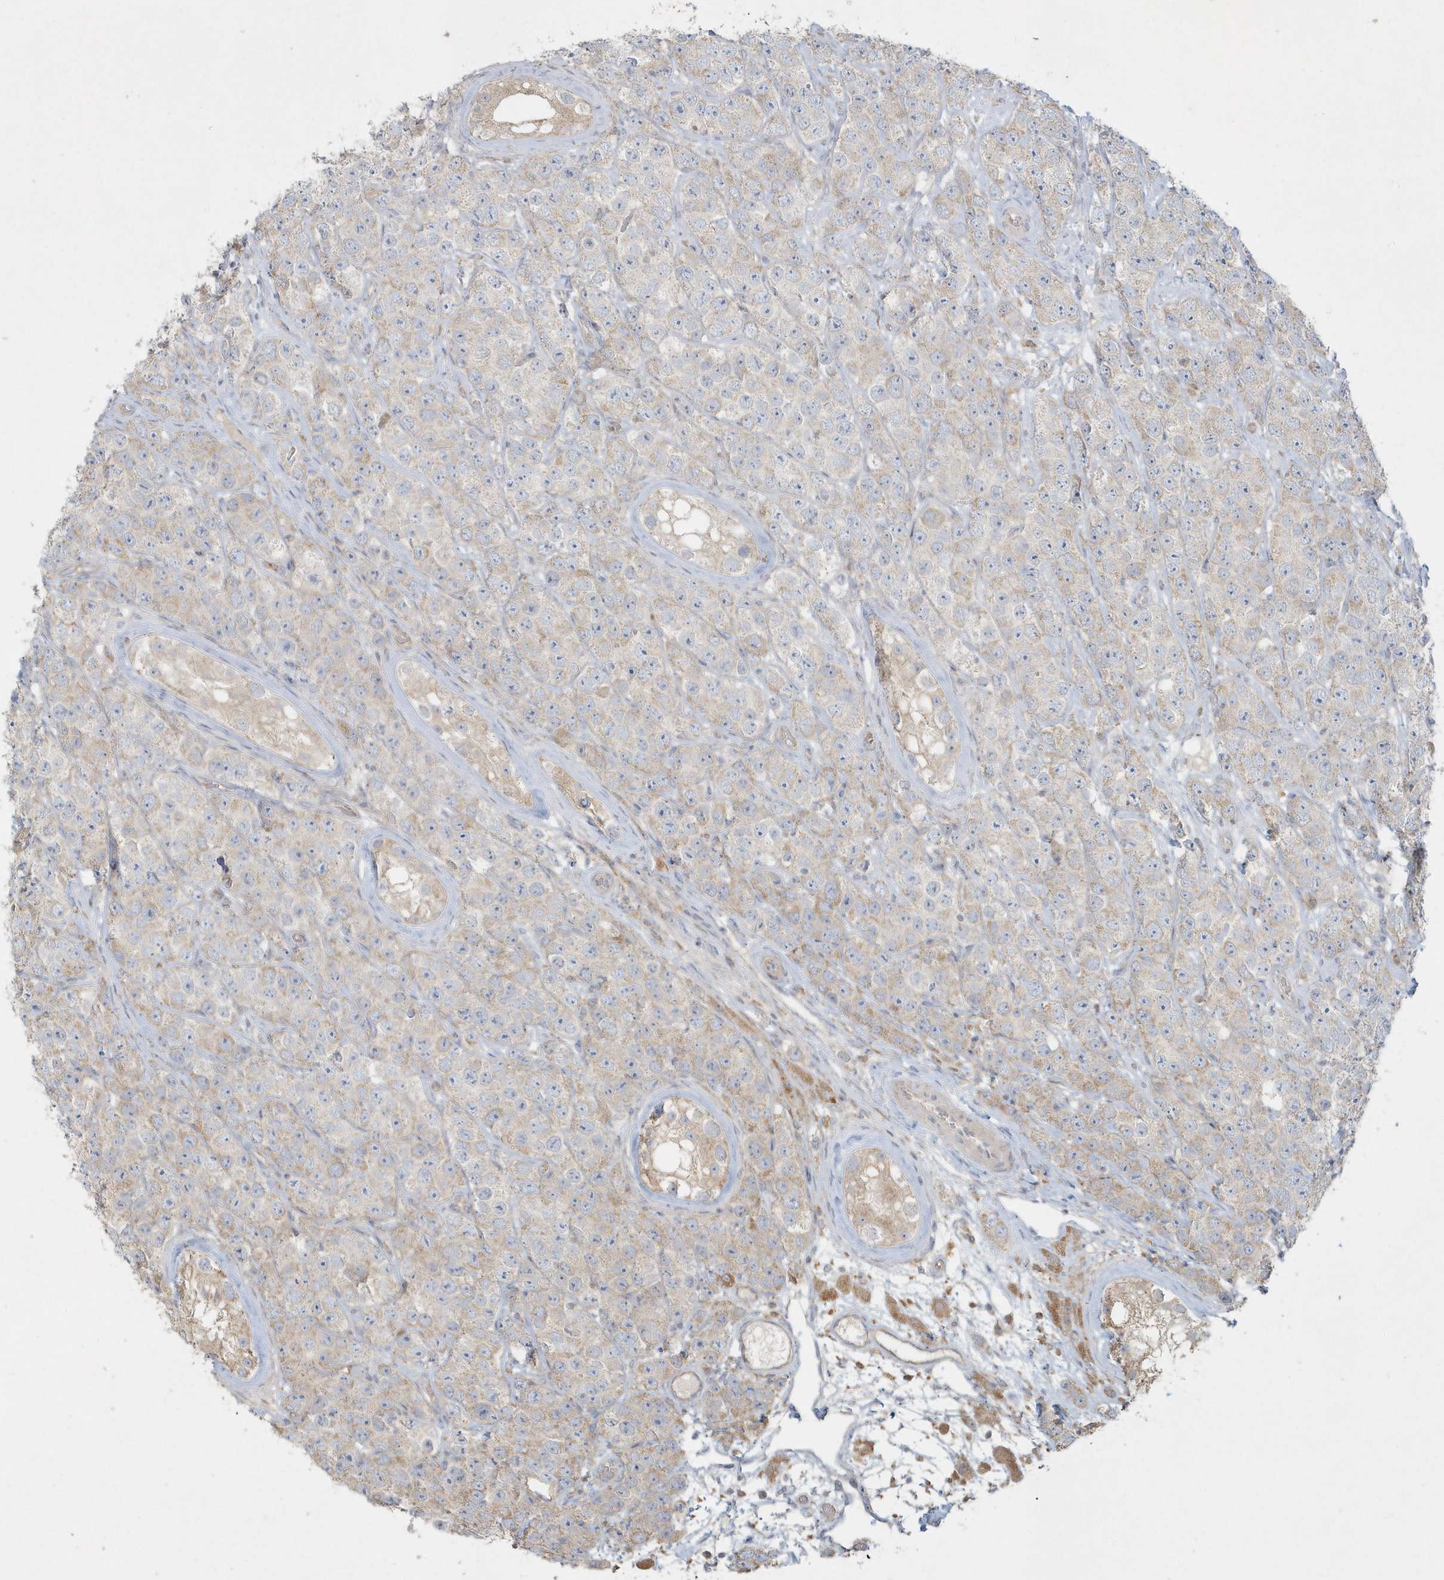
{"staining": {"intensity": "weak", "quantity": "<25%", "location": "cytoplasmic/membranous"}, "tissue": "testis cancer", "cell_type": "Tumor cells", "image_type": "cancer", "snomed": [{"axis": "morphology", "description": "Seminoma, NOS"}, {"axis": "topography", "description": "Testis"}], "caption": "Immunohistochemistry (IHC) photomicrograph of neoplastic tissue: human testis cancer stained with DAB exhibits no significant protein staining in tumor cells.", "gene": "BLTP3A", "patient": {"sex": "male", "age": 28}}